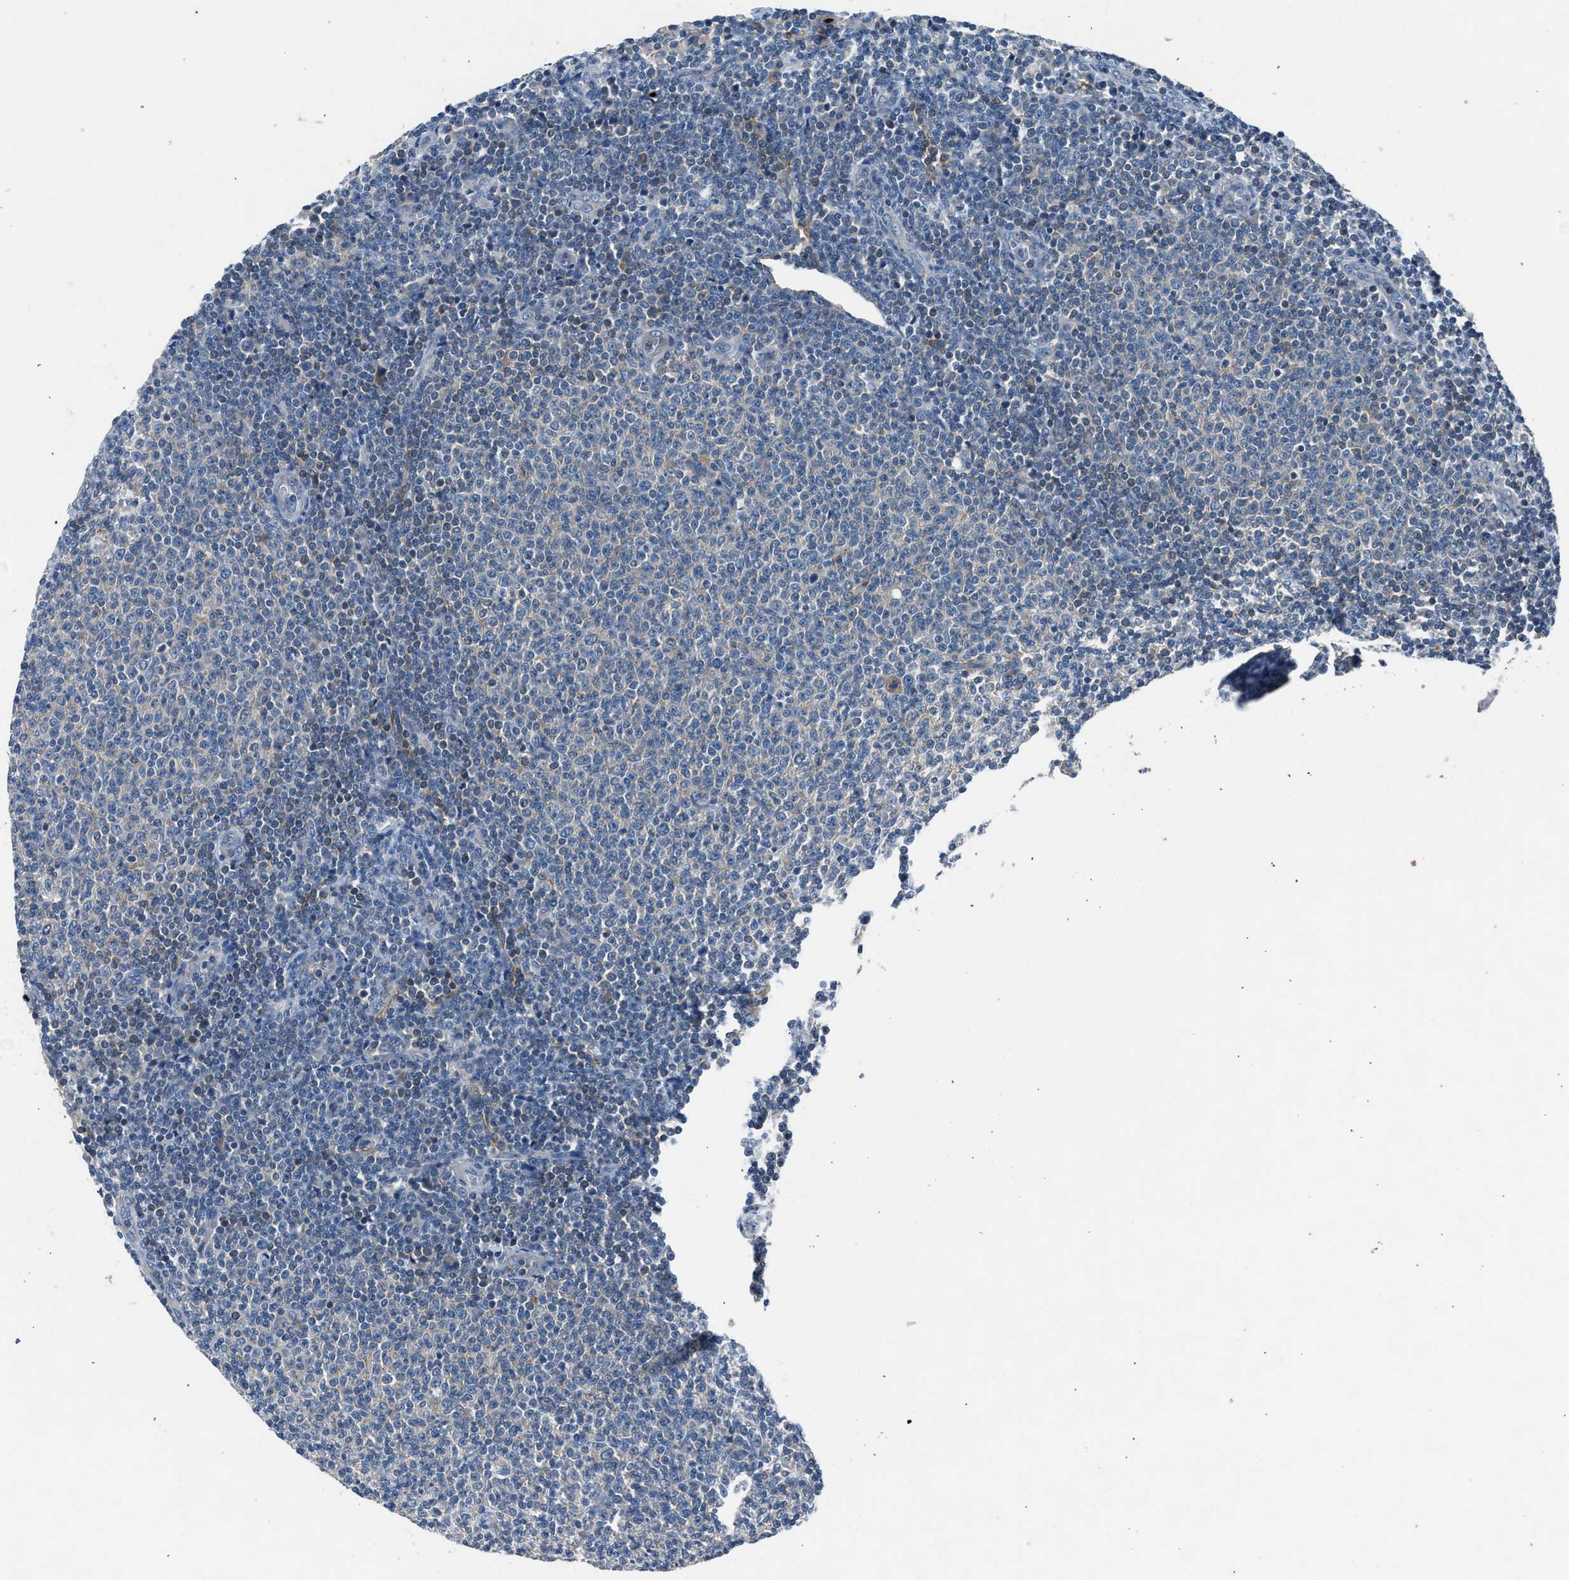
{"staining": {"intensity": "weak", "quantity": "<25%", "location": "cytoplasmic/membranous"}, "tissue": "lymphoma", "cell_type": "Tumor cells", "image_type": "cancer", "snomed": [{"axis": "morphology", "description": "Malignant lymphoma, non-Hodgkin's type, Low grade"}, {"axis": "topography", "description": "Lymph node"}], "caption": "IHC micrograph of malignant lymphoma, non-Hodgkin's type (low-grade) stained for a protein (brown), which reveals no staining in tumor cells.", "gene": "BMP1", "patient": {"sex": "male", "age": 66}}